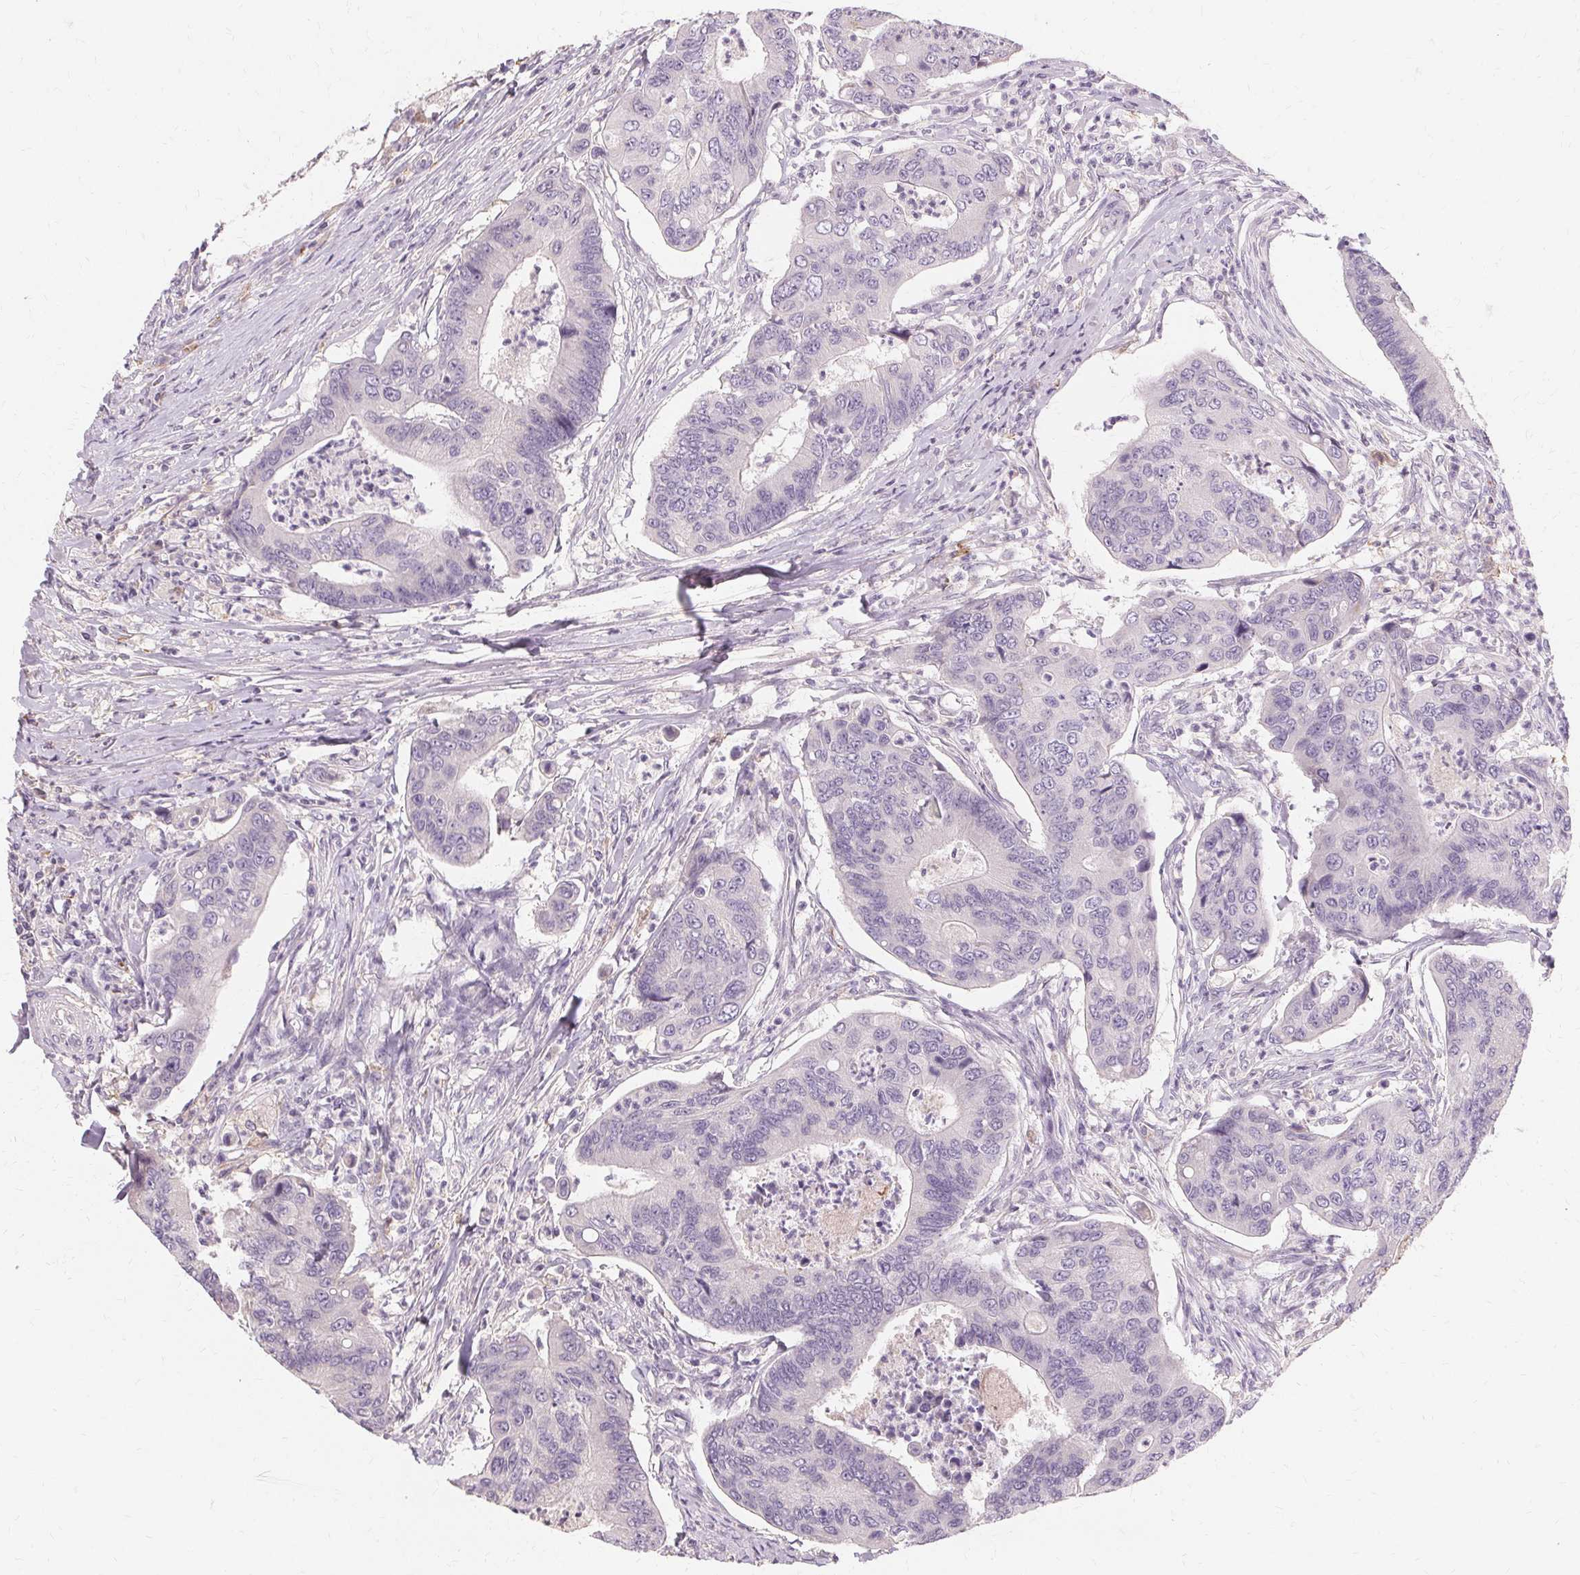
{"staining": {"intensity": "negative", "quantity": "none", "location": "none"}, "tissue": "colorectal cancer", "cell_type": "Tumor cells", "image_type": "cancer", "snomed": [{"axis": "morphology", "description": "Adenocarcinoma, NOS"}, {"axis": "topography", "description": "Colon"}], "caption": "Protein analysis of colorectal adenocarcinoma shows no significant staining in tumor cells. (DAB (3,3'-diaminobenzidine) immunohistochemistry with hematoxylin counter stain).", "gene": "IFNGR1", "patient": {"sex": "female", "age": 67}}